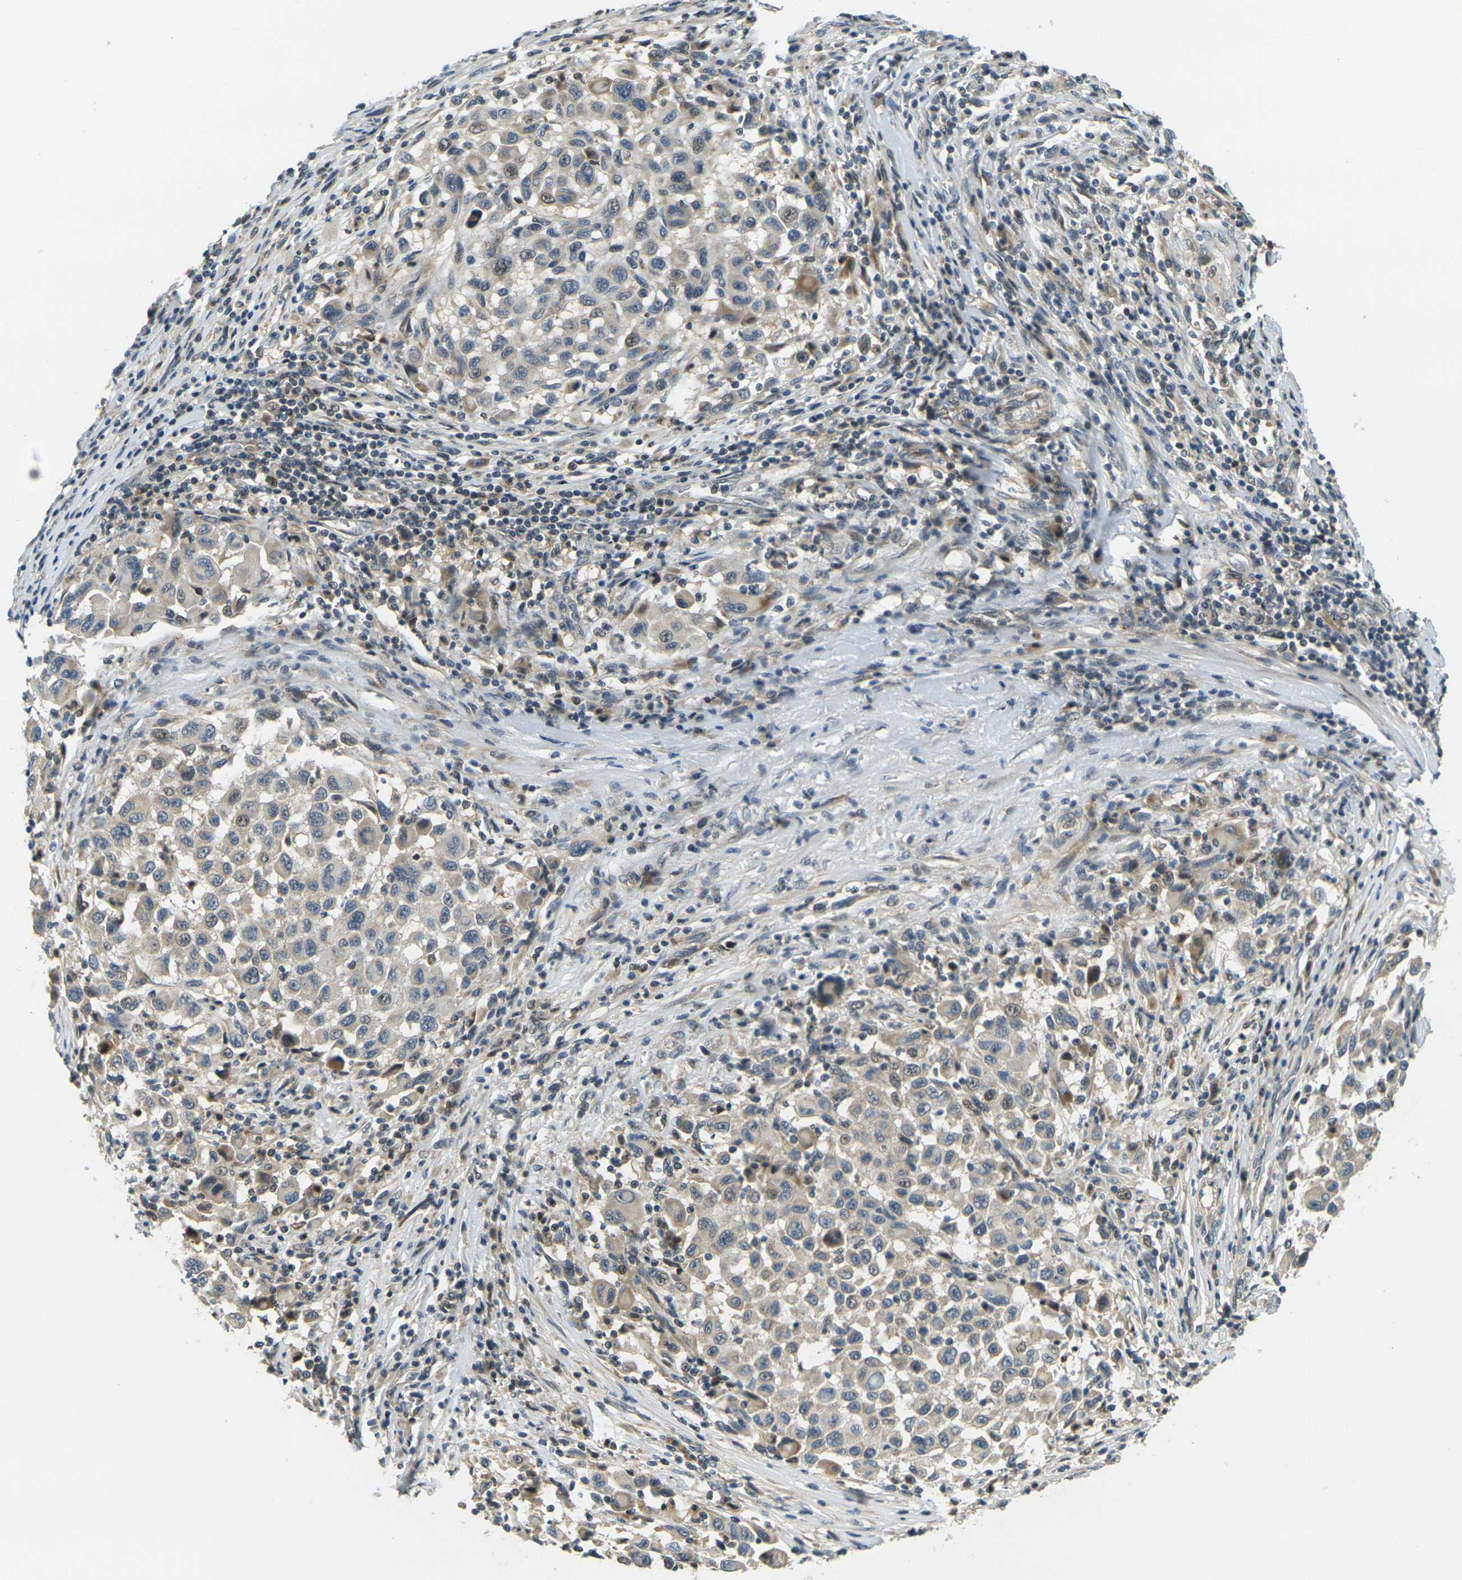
{"staining": {"intensity": "weak", "quantity": "25%-75%", "location": "cytoplasmic/membranous,nuclear"}, "tissue": "melanoma", "cell_type": "Tumor cells", "image_type": "cancer", "snomed": [{"axis": "morphology", "description": "Malignant melanoma, Metastatic site"}, {"axis": "topography", "description": "Lymph node"}], "caption": "A photomicrograph of melanoma stained for a protein demonstrates weak cytoplasmic/membranous and nuclear brown staining in tumor cells. The protein is shown in brown color, while the nuclei are stained blue.", "gene": "KLHL8", "patient": {"sex": "male", "age": 61}}